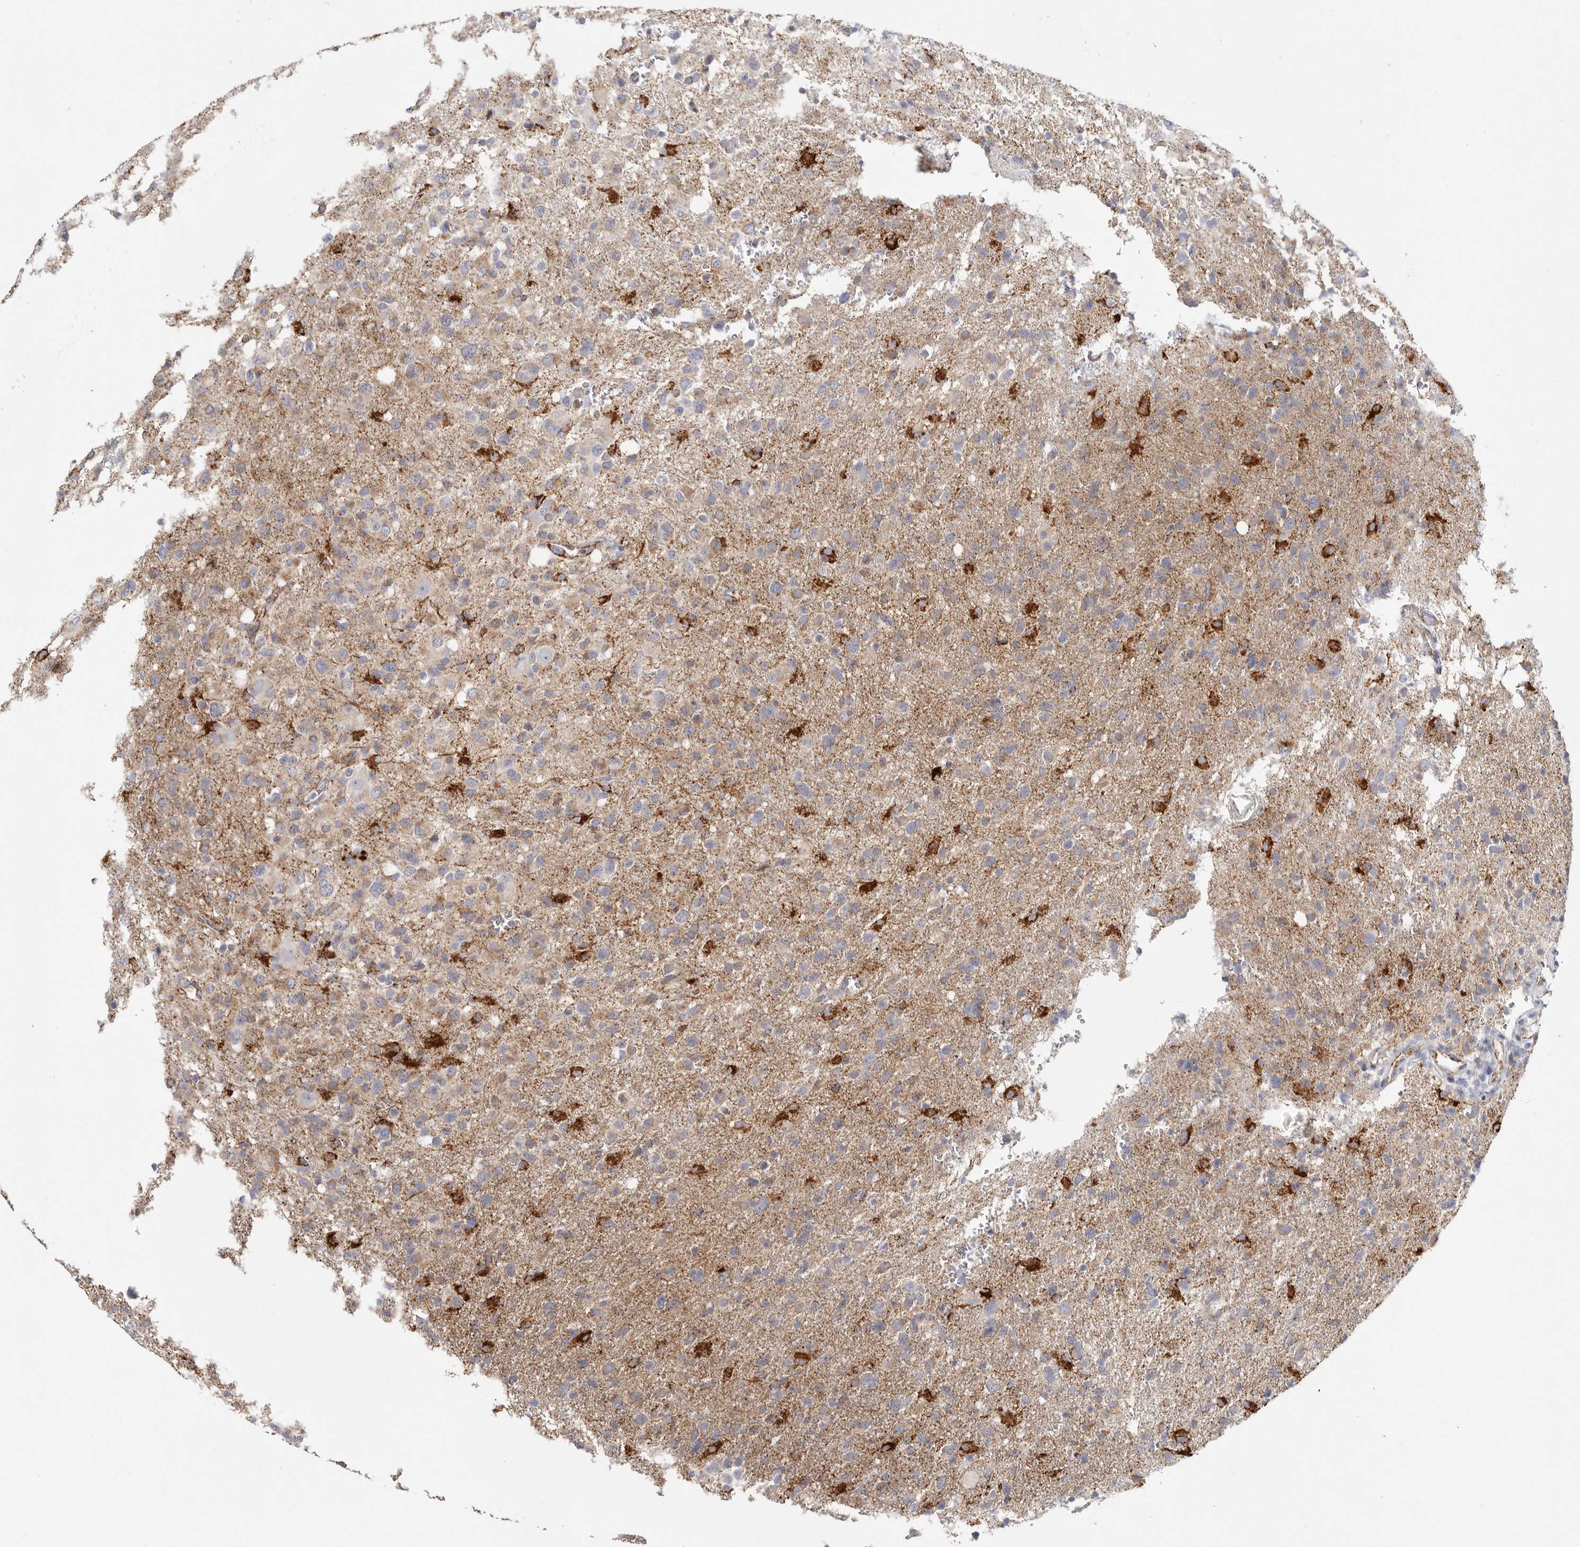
{"staining": {"intensity": "weak", "quantity": "<25%", "location": "cytoplasmic/membranous"}, "tissue": "glioma", "cell_type": "Tumor cells", "image_type": "cancer", "snomed": [{"axis": "morphology", "description": "Glioma, malignant, High grade"}, {"axis": "topography", "description": "Brain"}], "caption": "DAB immunohistochemical staining of human glioma shows no significant expression in tumor cells.", "gene": "ELP3", "patient": {"sex": "female", "age": 57}}